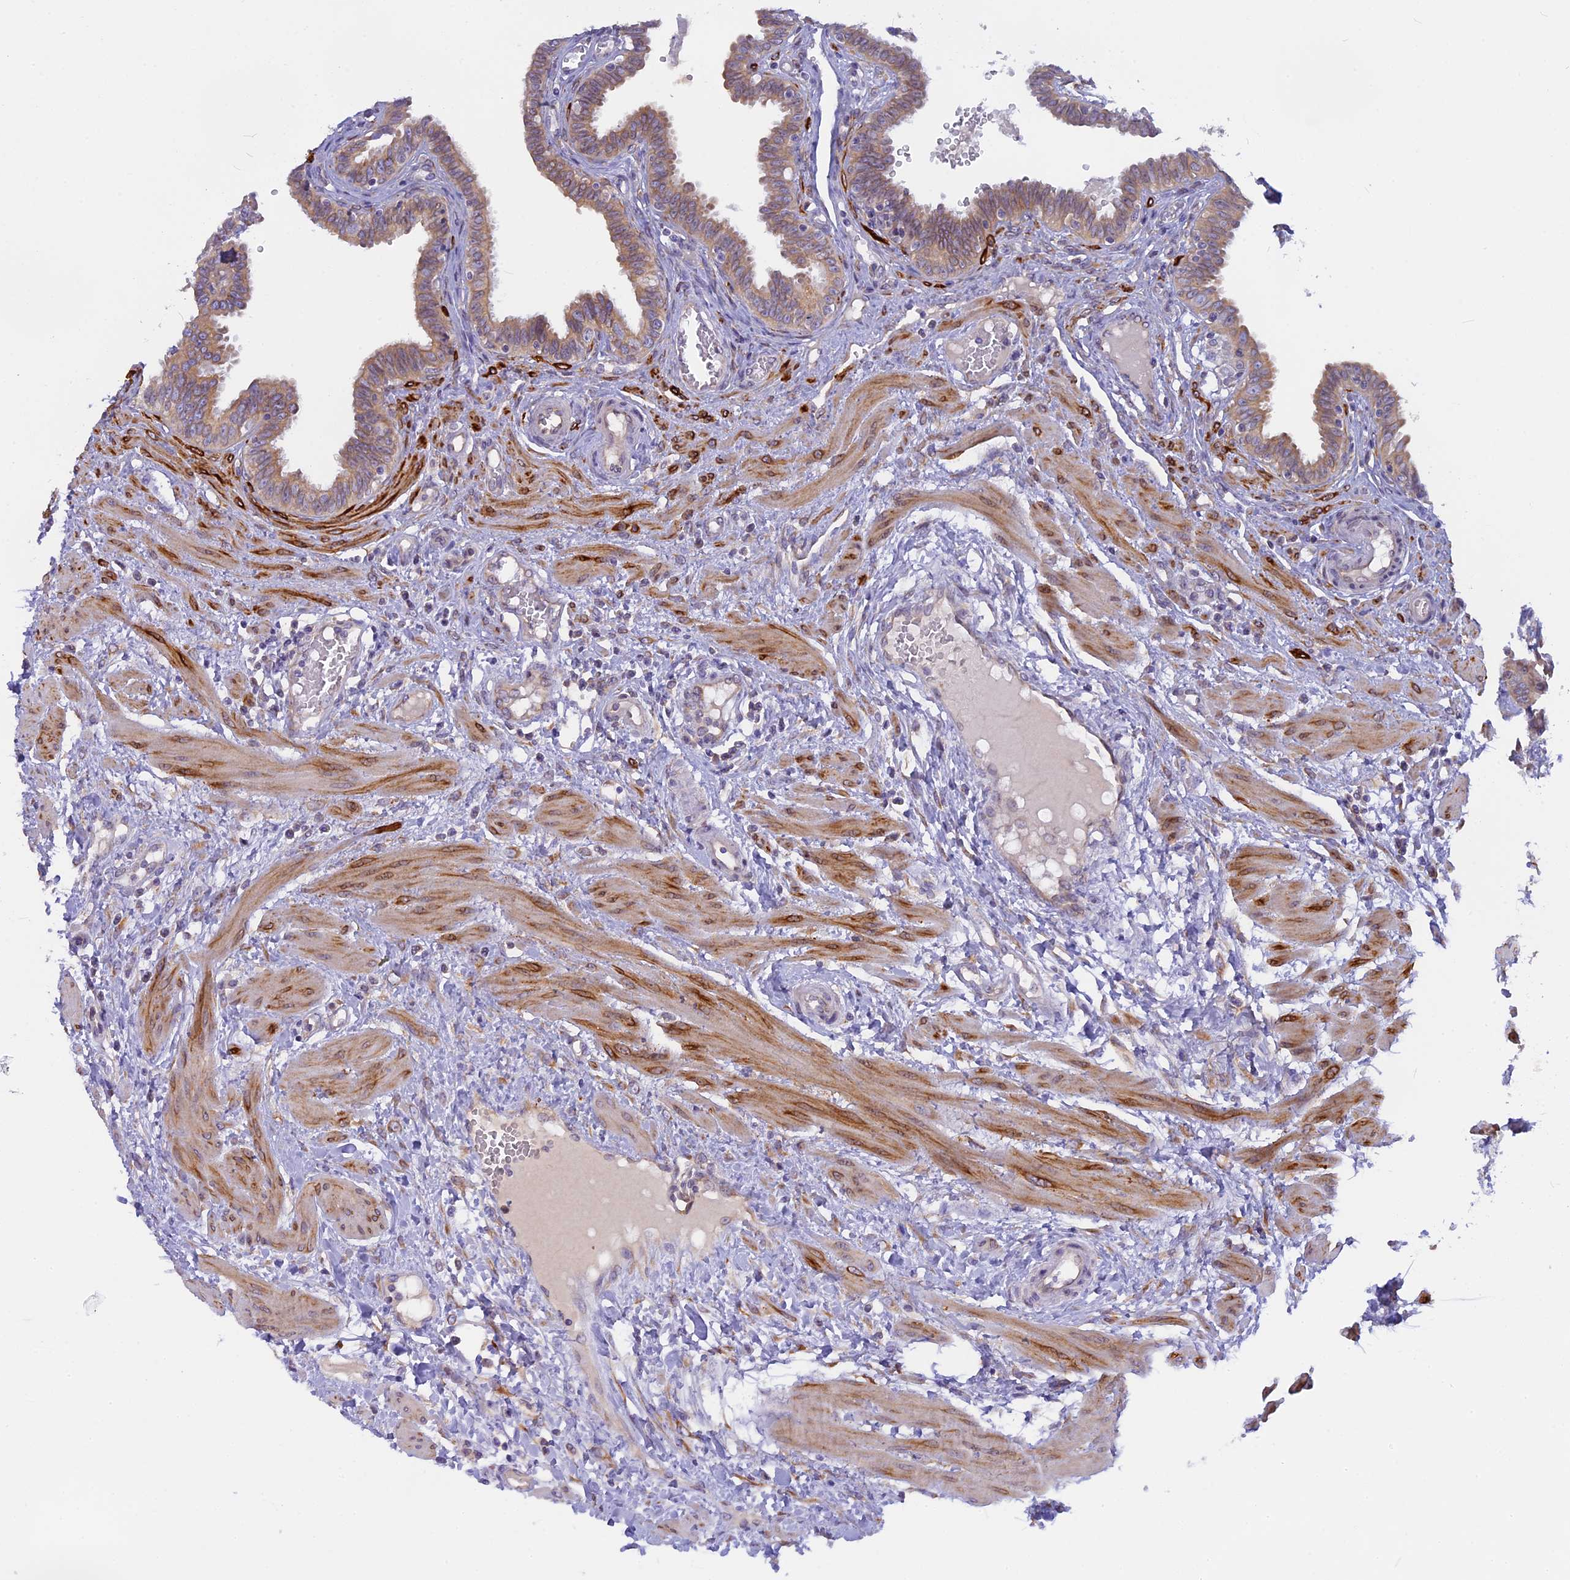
{"staining": {"intensity": "moderate", "quantity": ">75%", "location": "cytoplasmic/membranous"}, "tissue": "fallopian tube", "cell_type": "Glandular cells", "image_type": "normal", "snomed": [{"axis": "morphology", "description": "Normal tissue, NOS"}, {"axis": "topography", "description": "Fallopian tube"}], "caption": "Protein staining by immunohistochemistry (IHC) displays moderate cytoplasmic/membranous expression in approximately >75% of glandular cells in normal fallopian tube.", "gene": "TLCD1", "patient": {"sex": "female", "age": 32}}